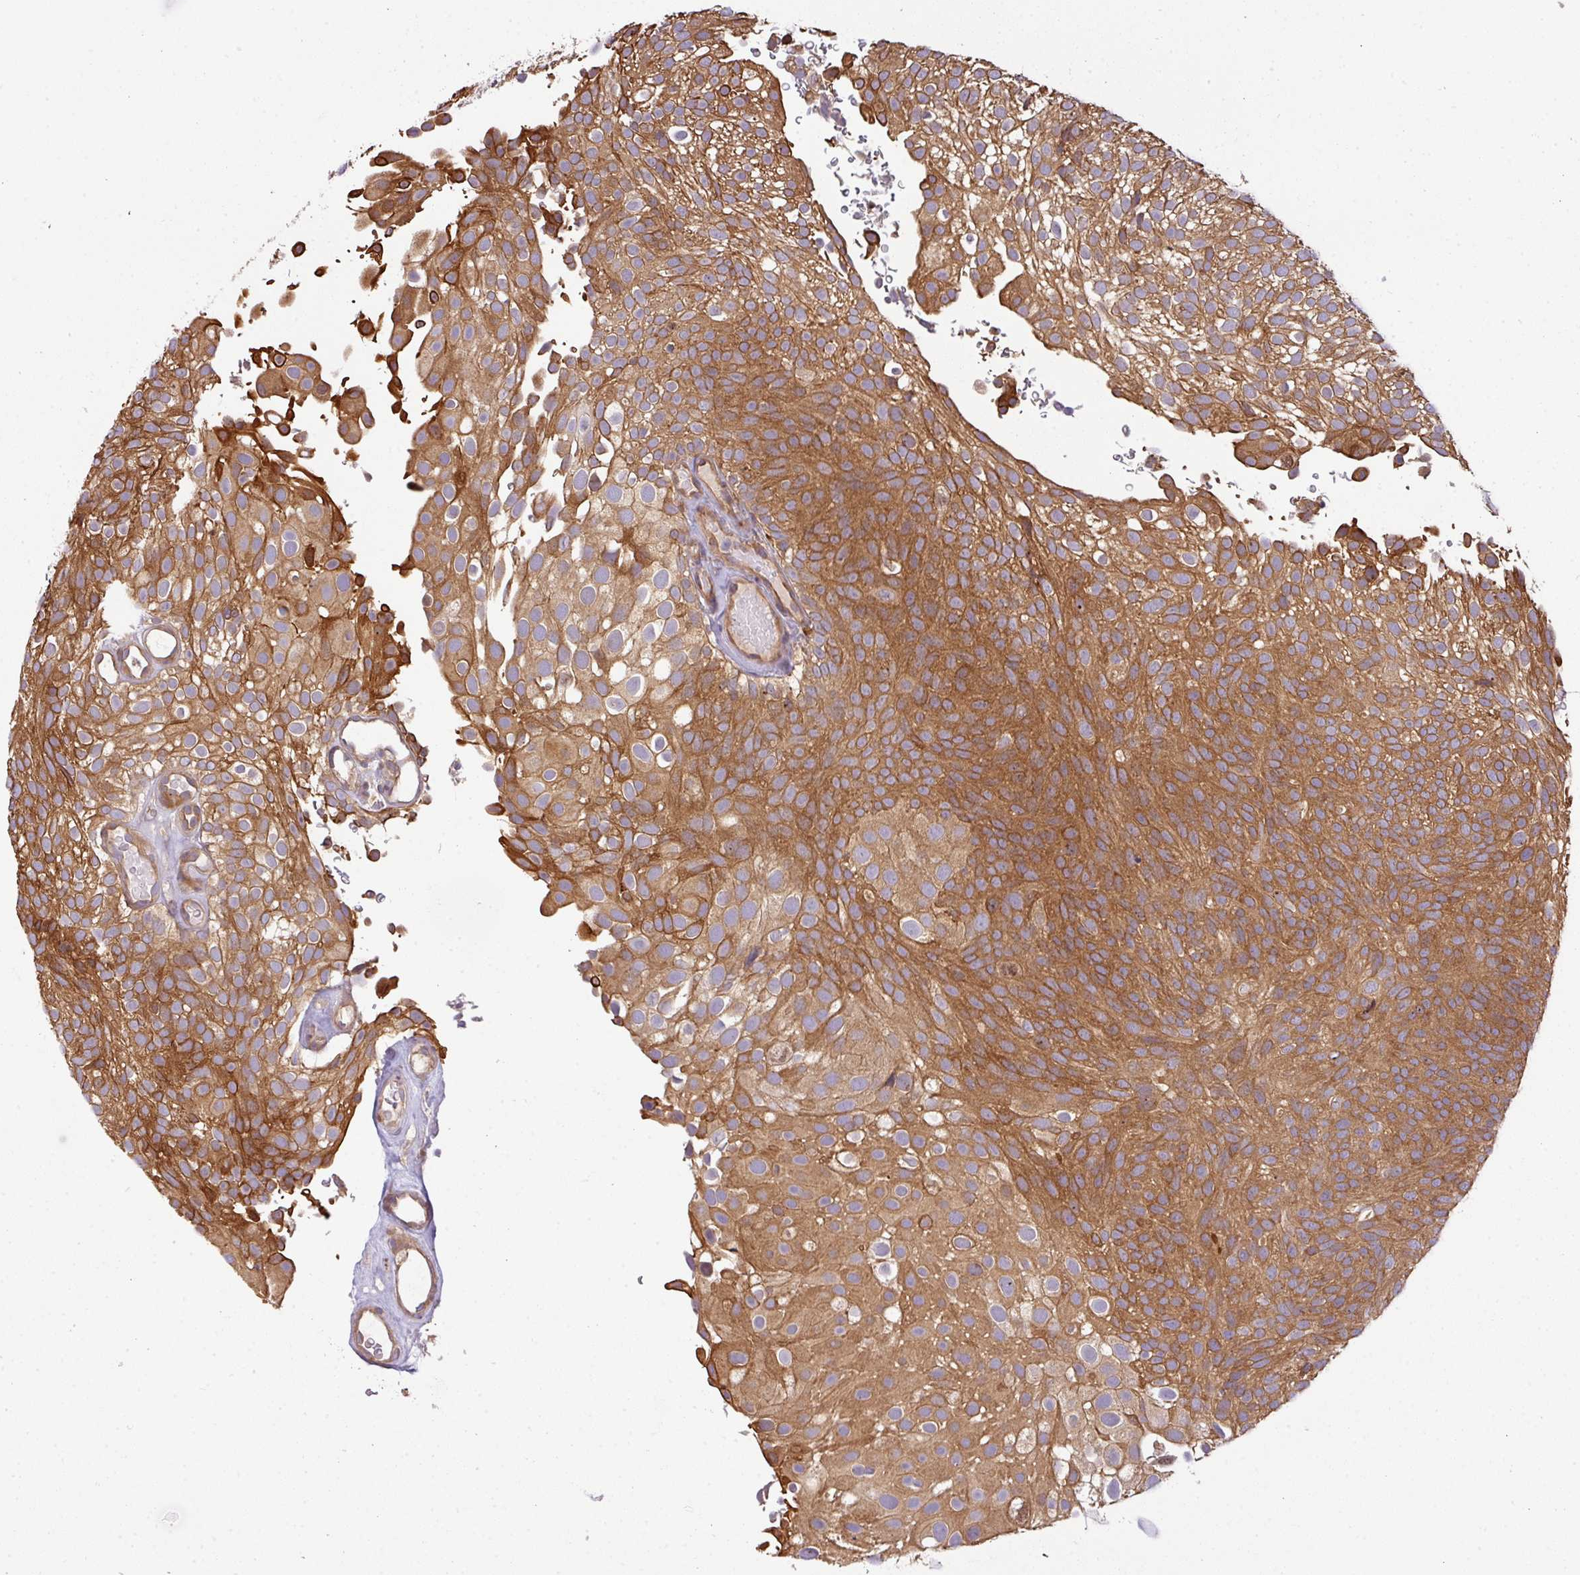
{"staining": {"intensity": "moderate", "quantity": ">75%", "location": "cytoplasmic/membranous"}, "tissue": "urothelial cancer", "cell_type": "Tumor cells", "image_type": "cancer", "snomed": [{"axis": "morphology", "description": "Urothelial carcinoma, Low grade"}, {"axis": "topography", "description": "Urinary bladder"}], "caption": "Immunohistochemistry (IHC) staining of urothelial cancer, which demonstrates medium levels of moderate cytoplasmic/membranous positivity in about >75% of tumor cells indicating moderate cytoplasmic/membranous protein expression. The staining was performed using DAB (brown) for protein detection and nuclei were counterstained in hematoxylin (blue).", "gene": "VENTX", "patient": {"sex": "male", "age": 78}}